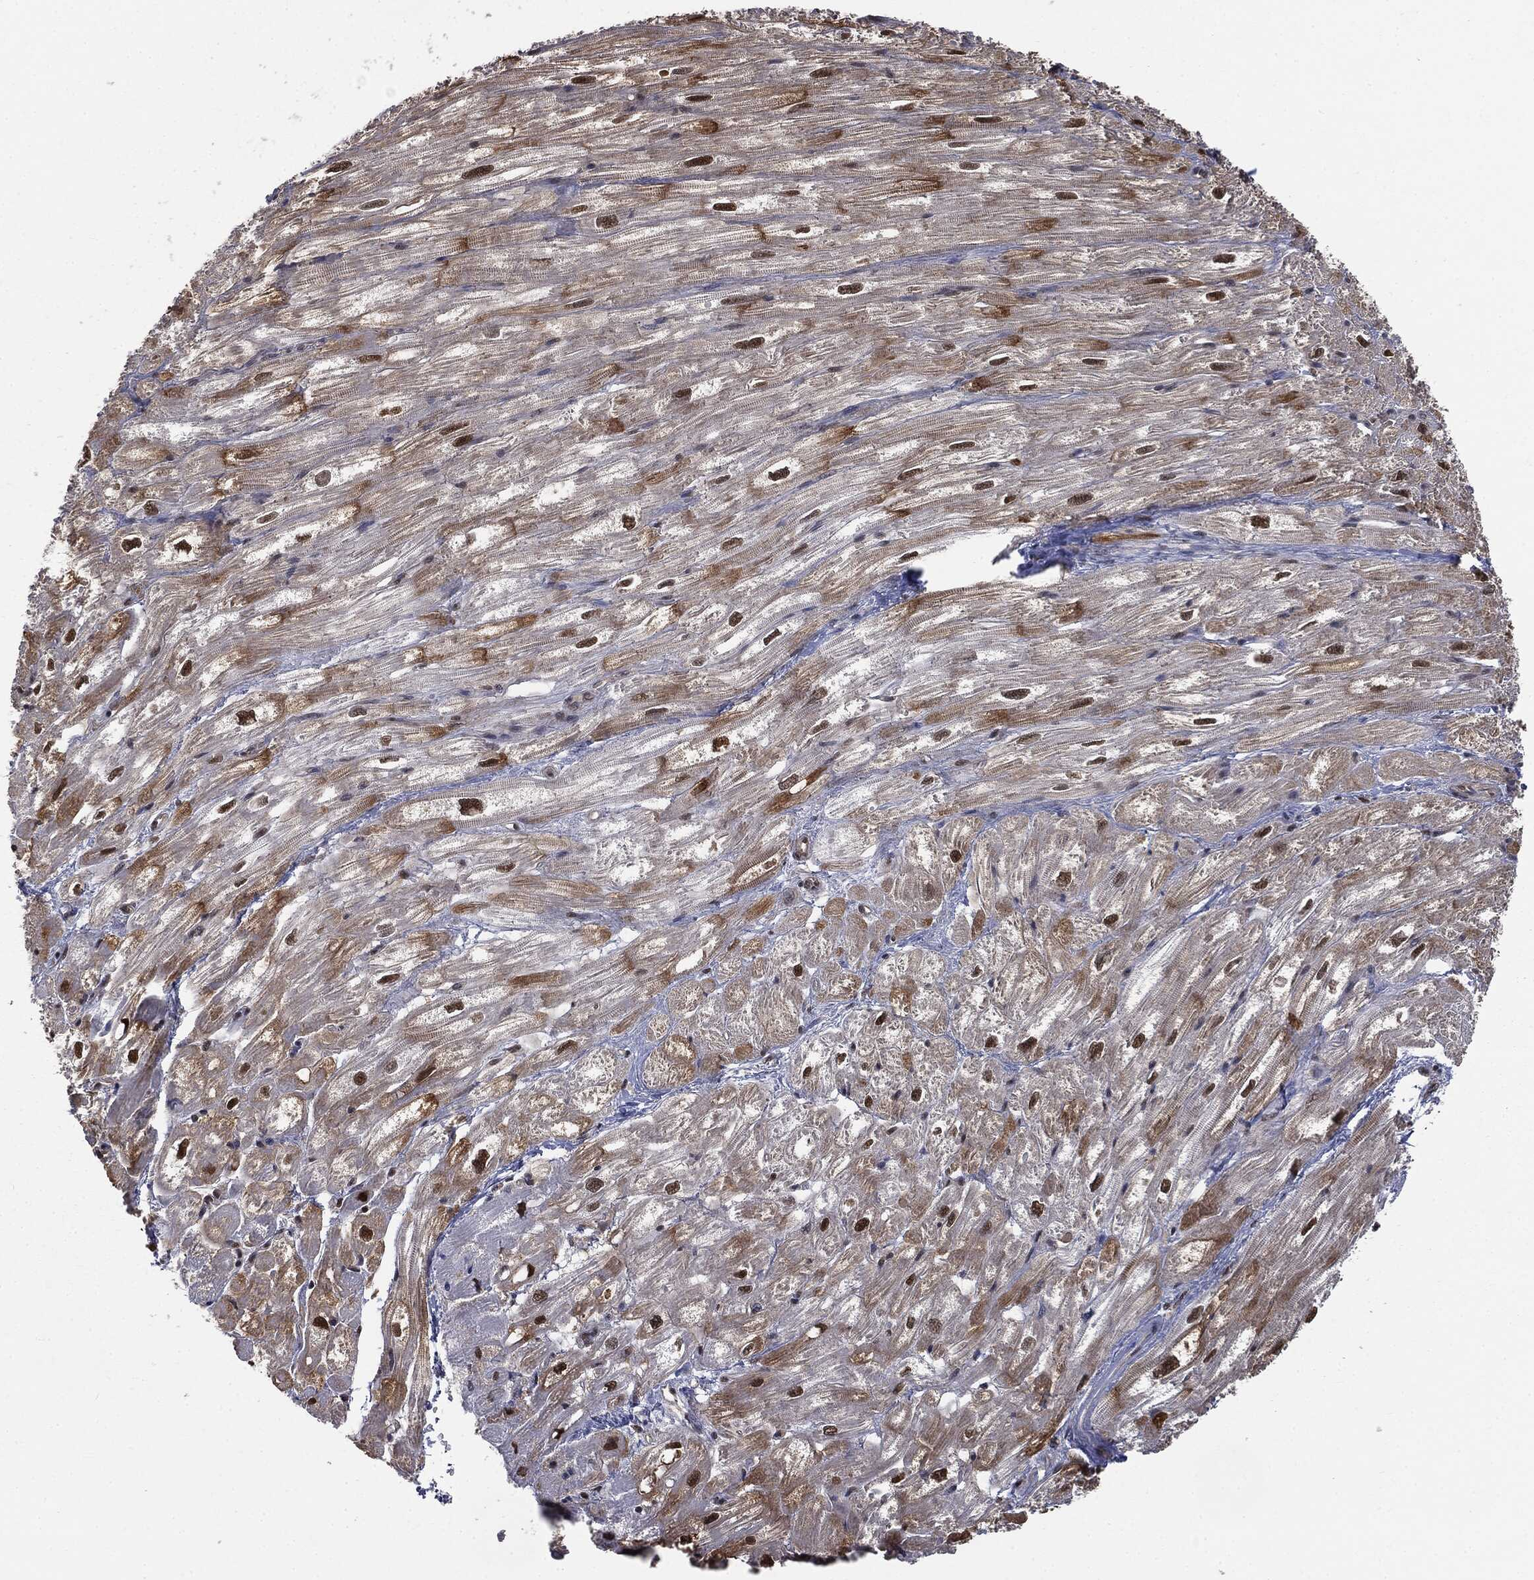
{"staining": {"intensity": "strong", "quantity": "<25%", "location": "nuclear"}, "tissue": "heart muscle", "cell_type": "Cardiomyocytes", "image_type": "normal", "snomed": [{"axis": "morphology", "description": "Normal tissue, NOS"}, {"axis": "topography", "description": "Heart"}], "caption": "Human heart muscle stained with a brown dye displays strong nuclear positive expression in about <25% of cardiomyocytes.", "gene": "SHLD2", "patient": {"sex": "male", "age": 62}}